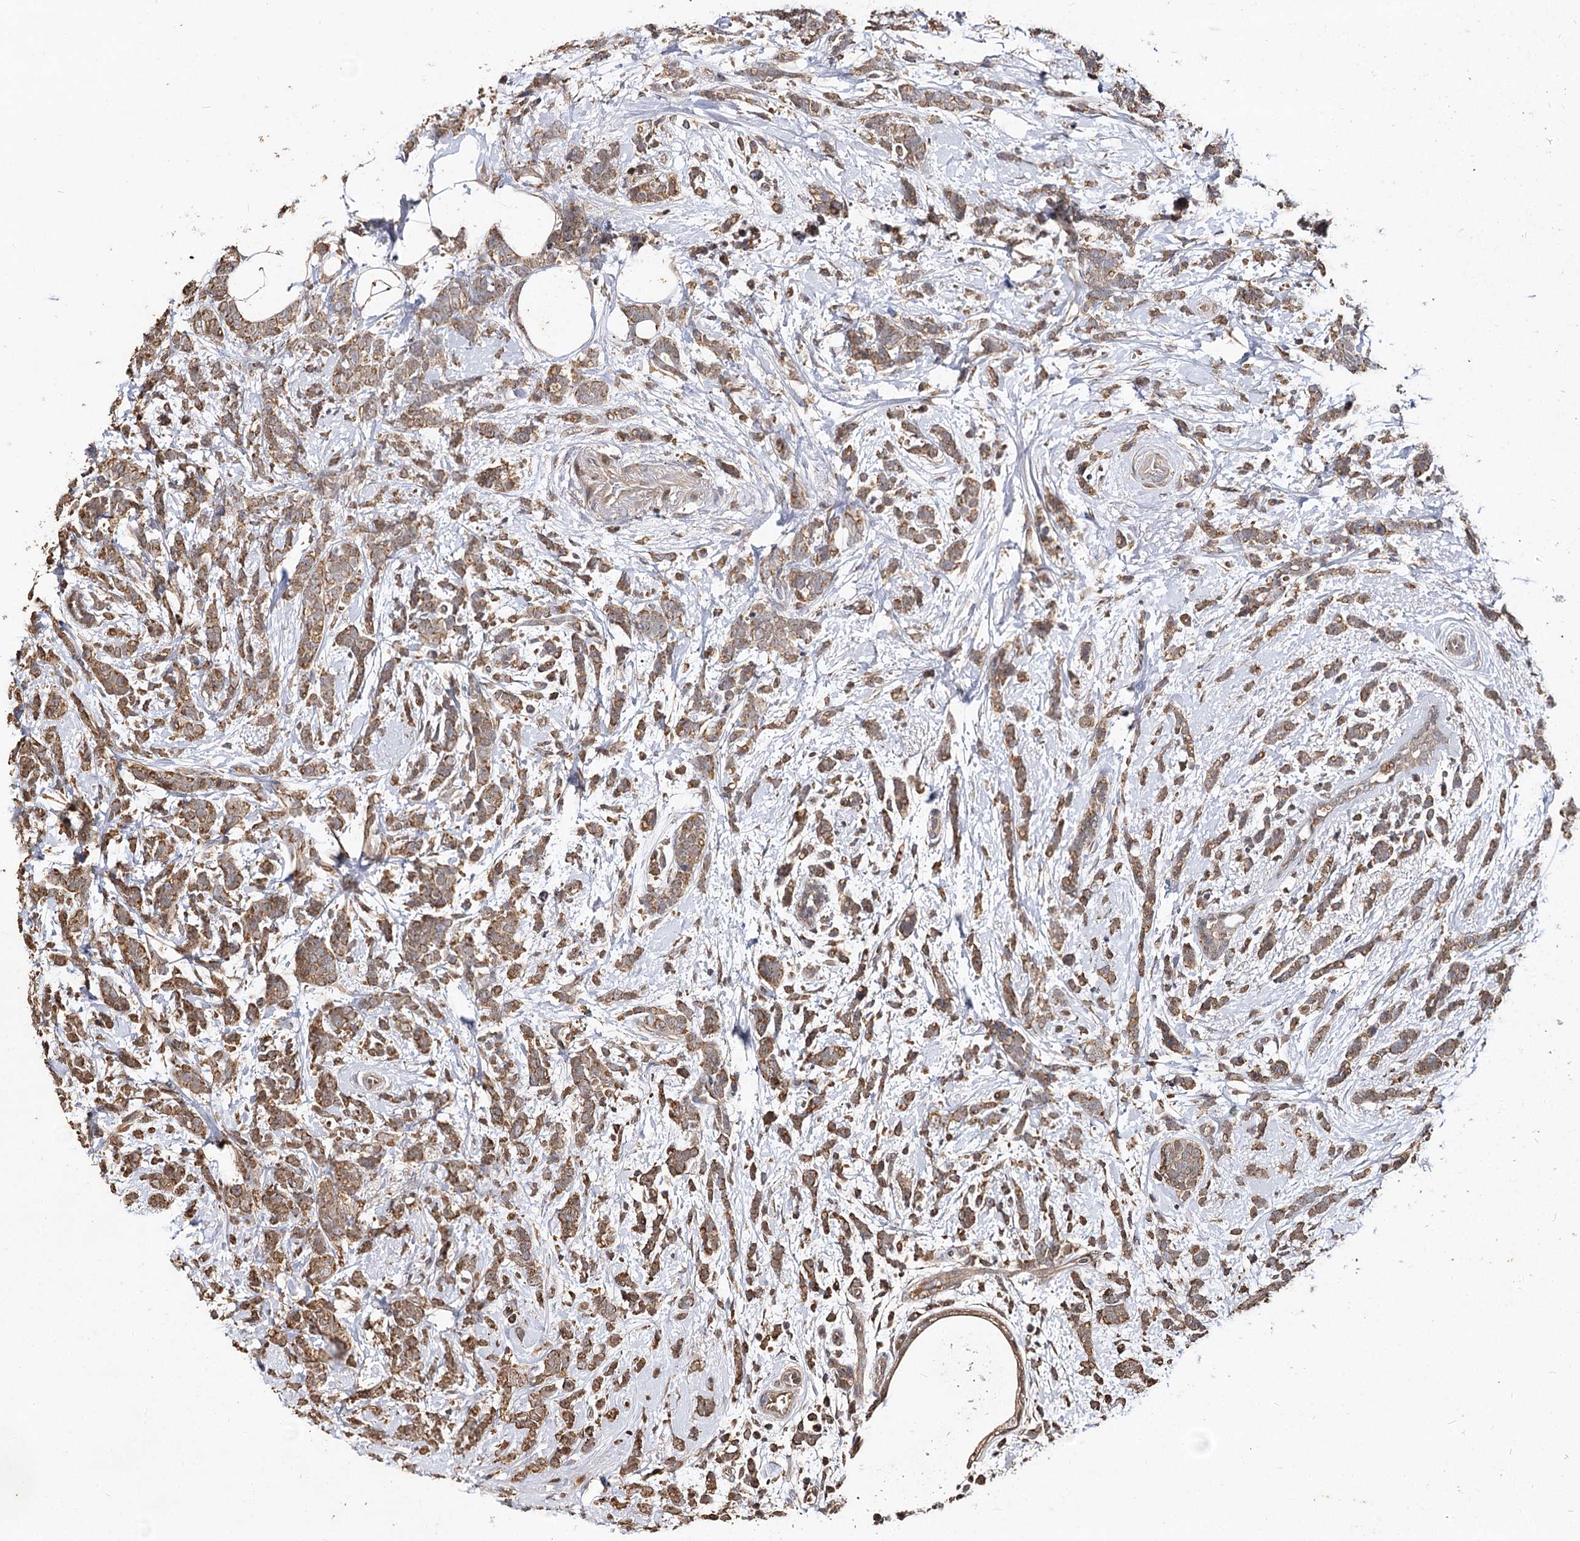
{"staining": {"intensity": "moderate", "quantity": ">75%", "location": "cytoplasmic/membranous"}, "tissue": "breast cancer", "cell_type": "Tumor cells", "image_type": "cancer", "snomed": [{"axis": "morphology", "description": "Lobular carcinoma"}, {"axis": "topography", "description": "Breast"}], "caption": "Breast cancer (lobular carcinoma) stained with immunohistochemistry (IHC) shows moderate cytoplasmic/membranous staining in approximately >75% of tumor cells.", "gene": "ARL13A", "patient": {"sex": "female", "age": 58}}